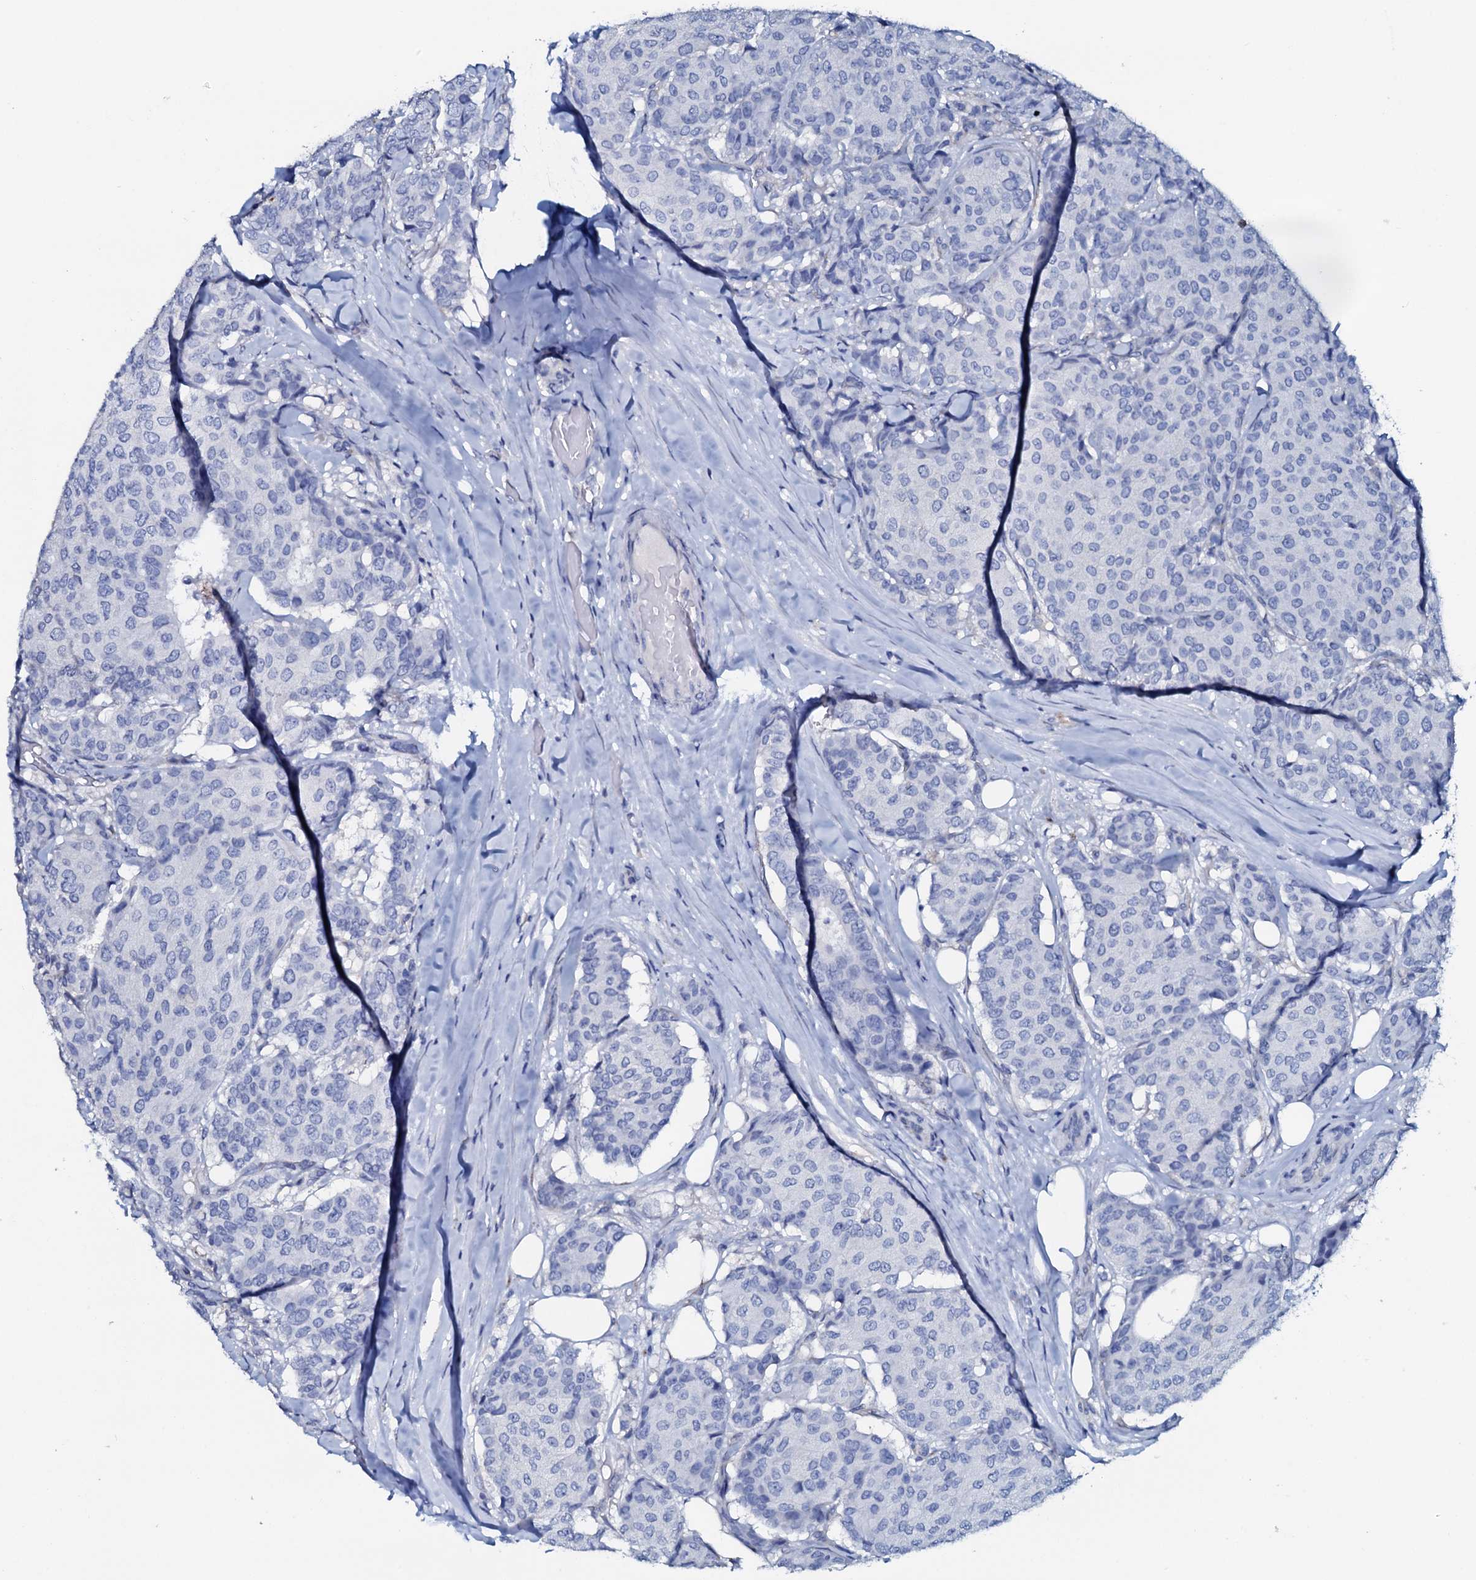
{"staining": {"intensity": "negative", "quantity": "none", "location": "none"}, "tissue": "breast cancer", "cell_type": "Tumor cells", "image_type": "cancer", "snomed": [{"axis": "morphology", "description": "Duct carcinoma"}, {"axis": "topography", "description": "Breast"}], "caption": "Tumor cells show no significant protein positivity in invasive ductal carcinoma (breast).", "gene": "AMER2", "patient": {"sex": "female", "age": 75}}